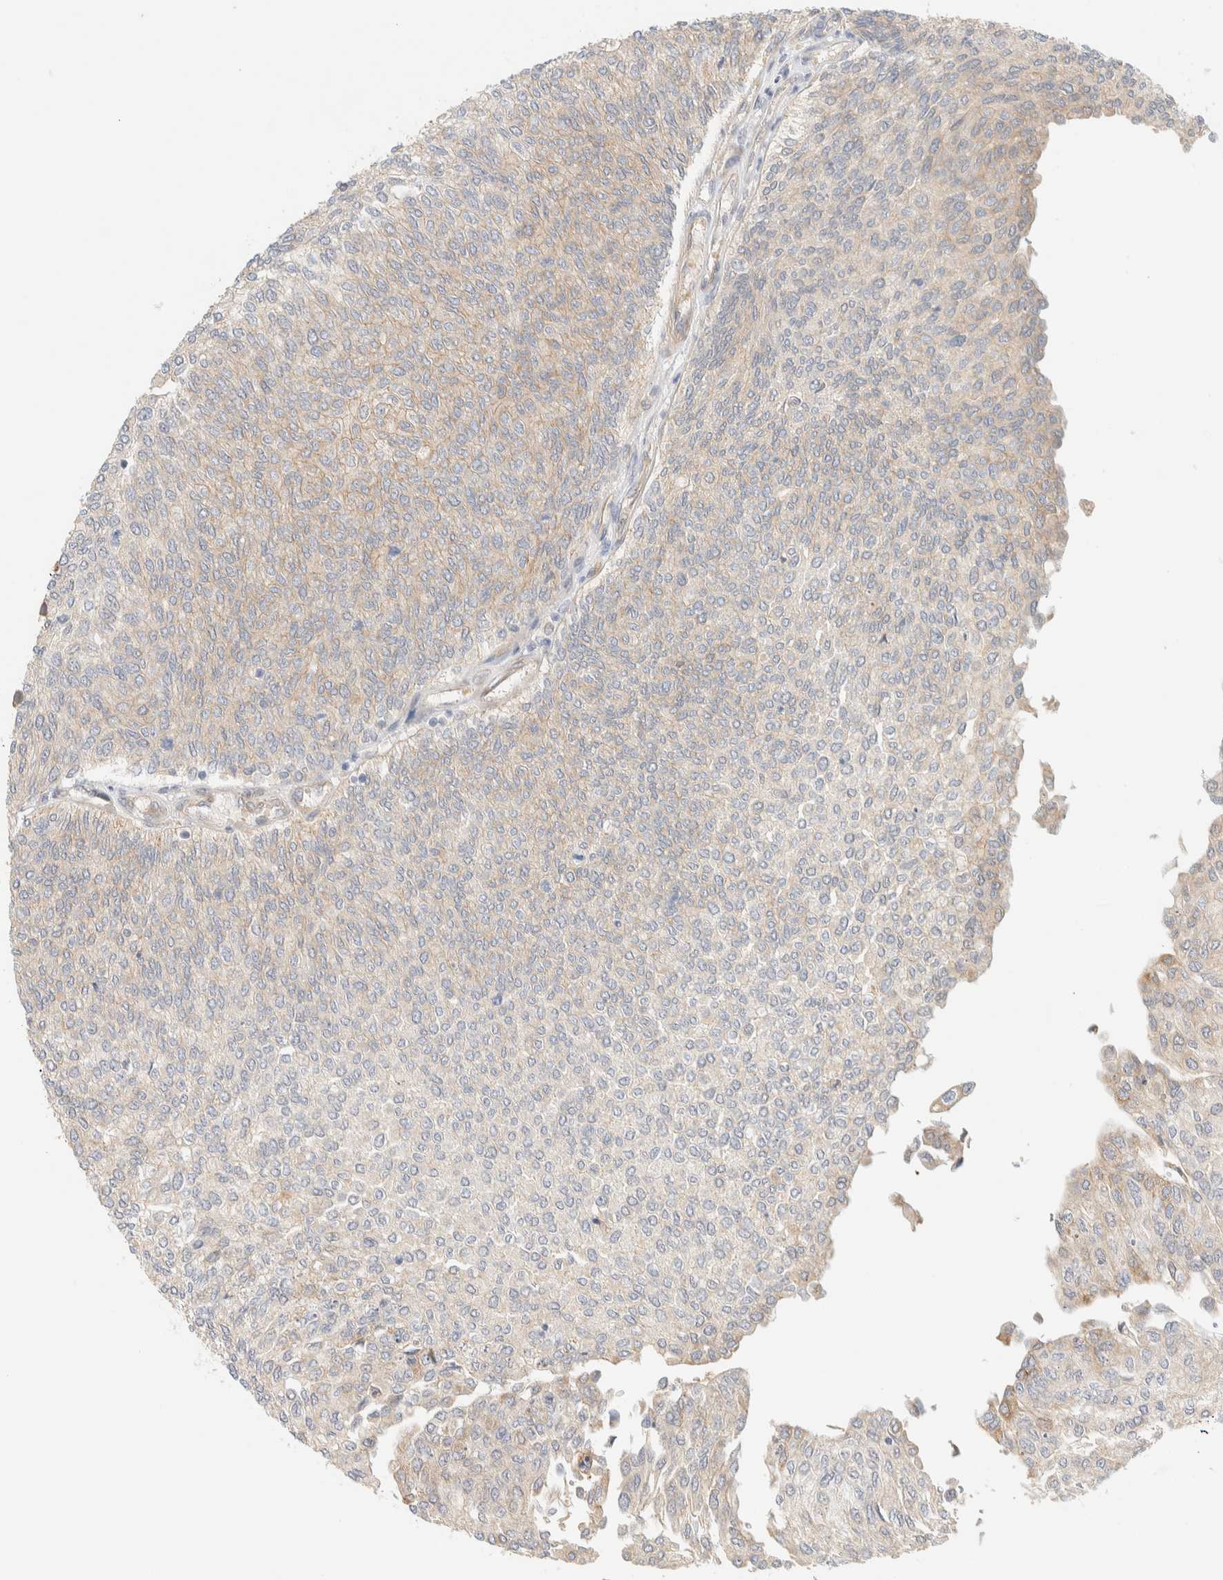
{"staining": {"intensity": "weak", "quantity": "25%-75%", "location": "cytoplasmic/membranous"}, "tissue": "urothelial cancer", "cell_type": "Tumor cells", "image_type": "cancer", "snomed": [{"axis": "morphology", "description": "Urothelial carcinoma, Low grade"}, {"axis": "topography", "description": "Urinary bladder"}], "caption": "Immunohistochemistry of urothelial carcinoma (low-grade) exhibits low levels of weak cytoplasmic/membranous staining in approximately 25%-75% of tumor cells.", "gene": "FAT1", "patient": {"sex": "female", "age": 79}}